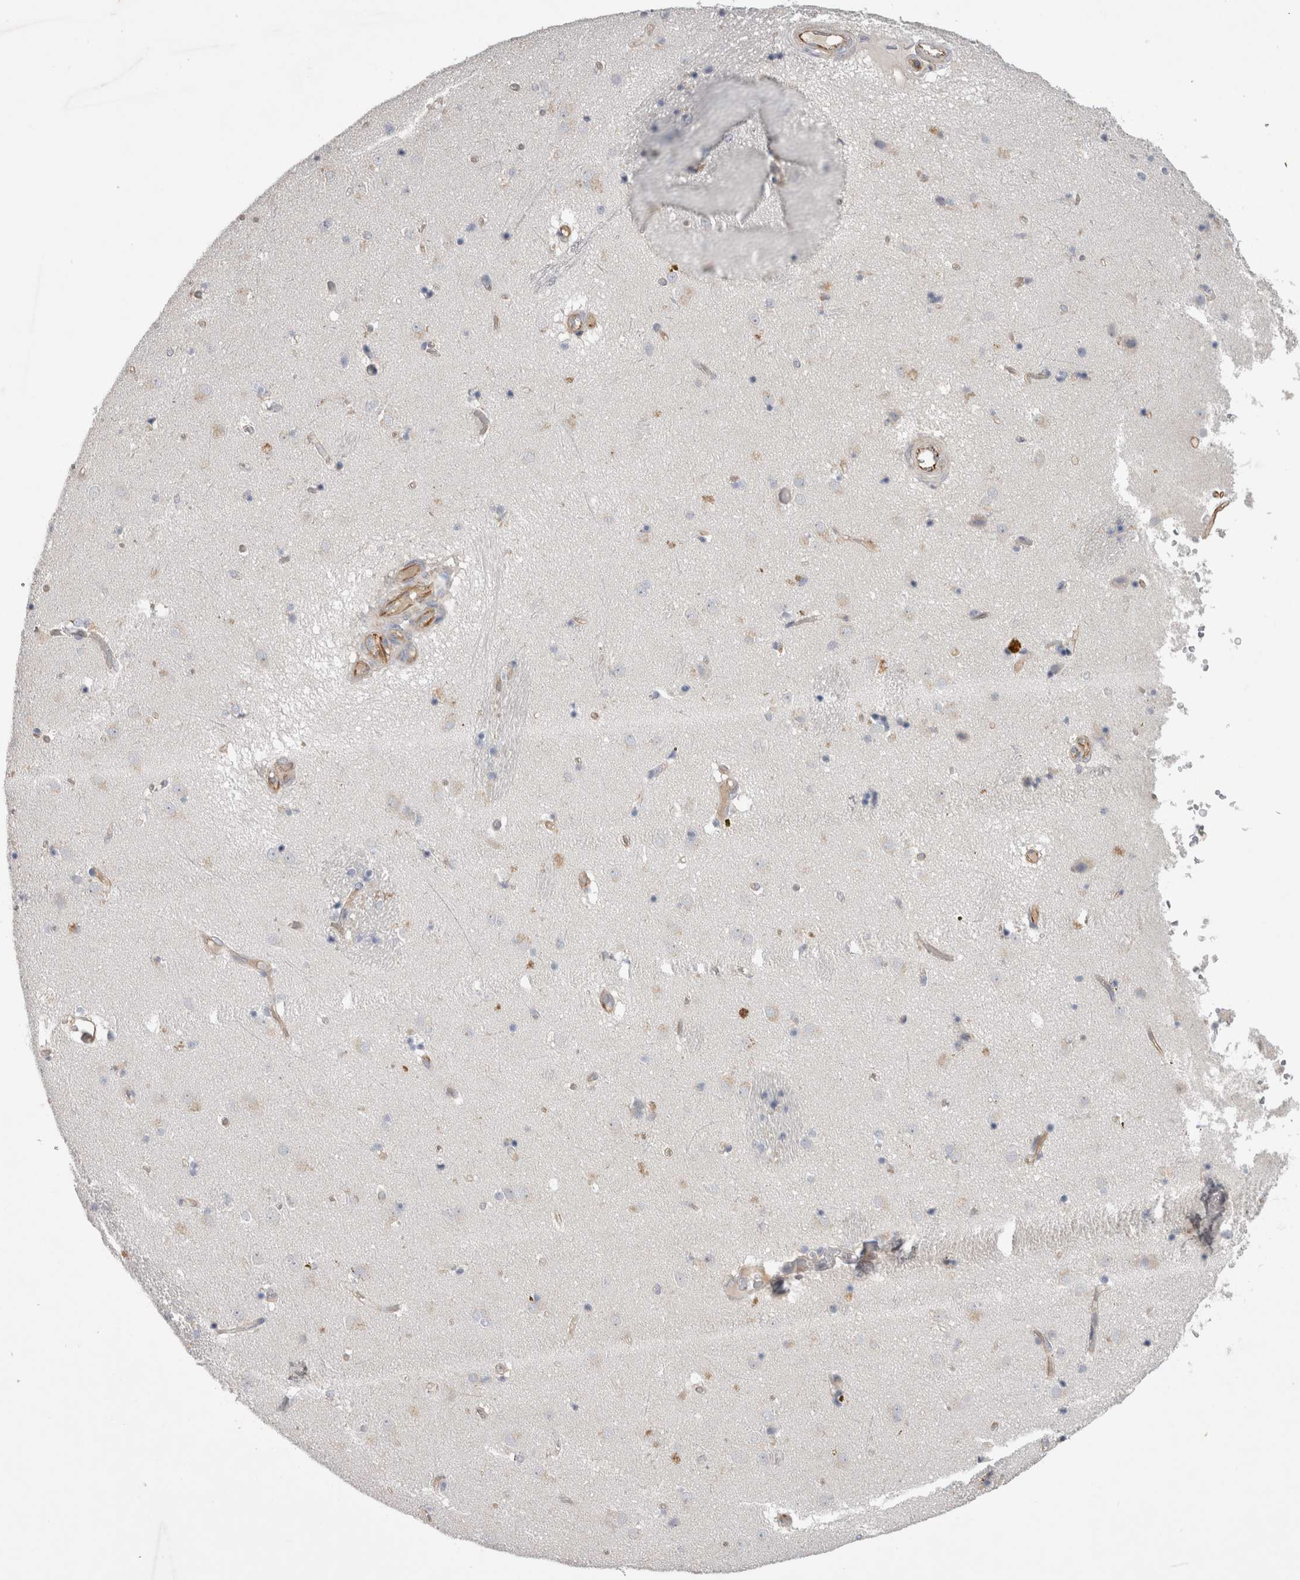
{"staining": {"intensity": "weak", "quantity": "<25%", "location": "cytoplasmic/membranous"}, "tissue": "caudate", "cell_type": "Glial cells", "image_type": "normal", "snomed": [{"axis": "morphology", "description": "Normal tissue, NOS"}, {"axis": "topography", "description": "Lateral ventricle wall"}], "caption": "This is an immunohistochemistry (IHC) photomicrograph of normal human caudate. There is no staining in glial cells.", "gene": "STRADB", "patient": {"sex": "male", "age": 70}}